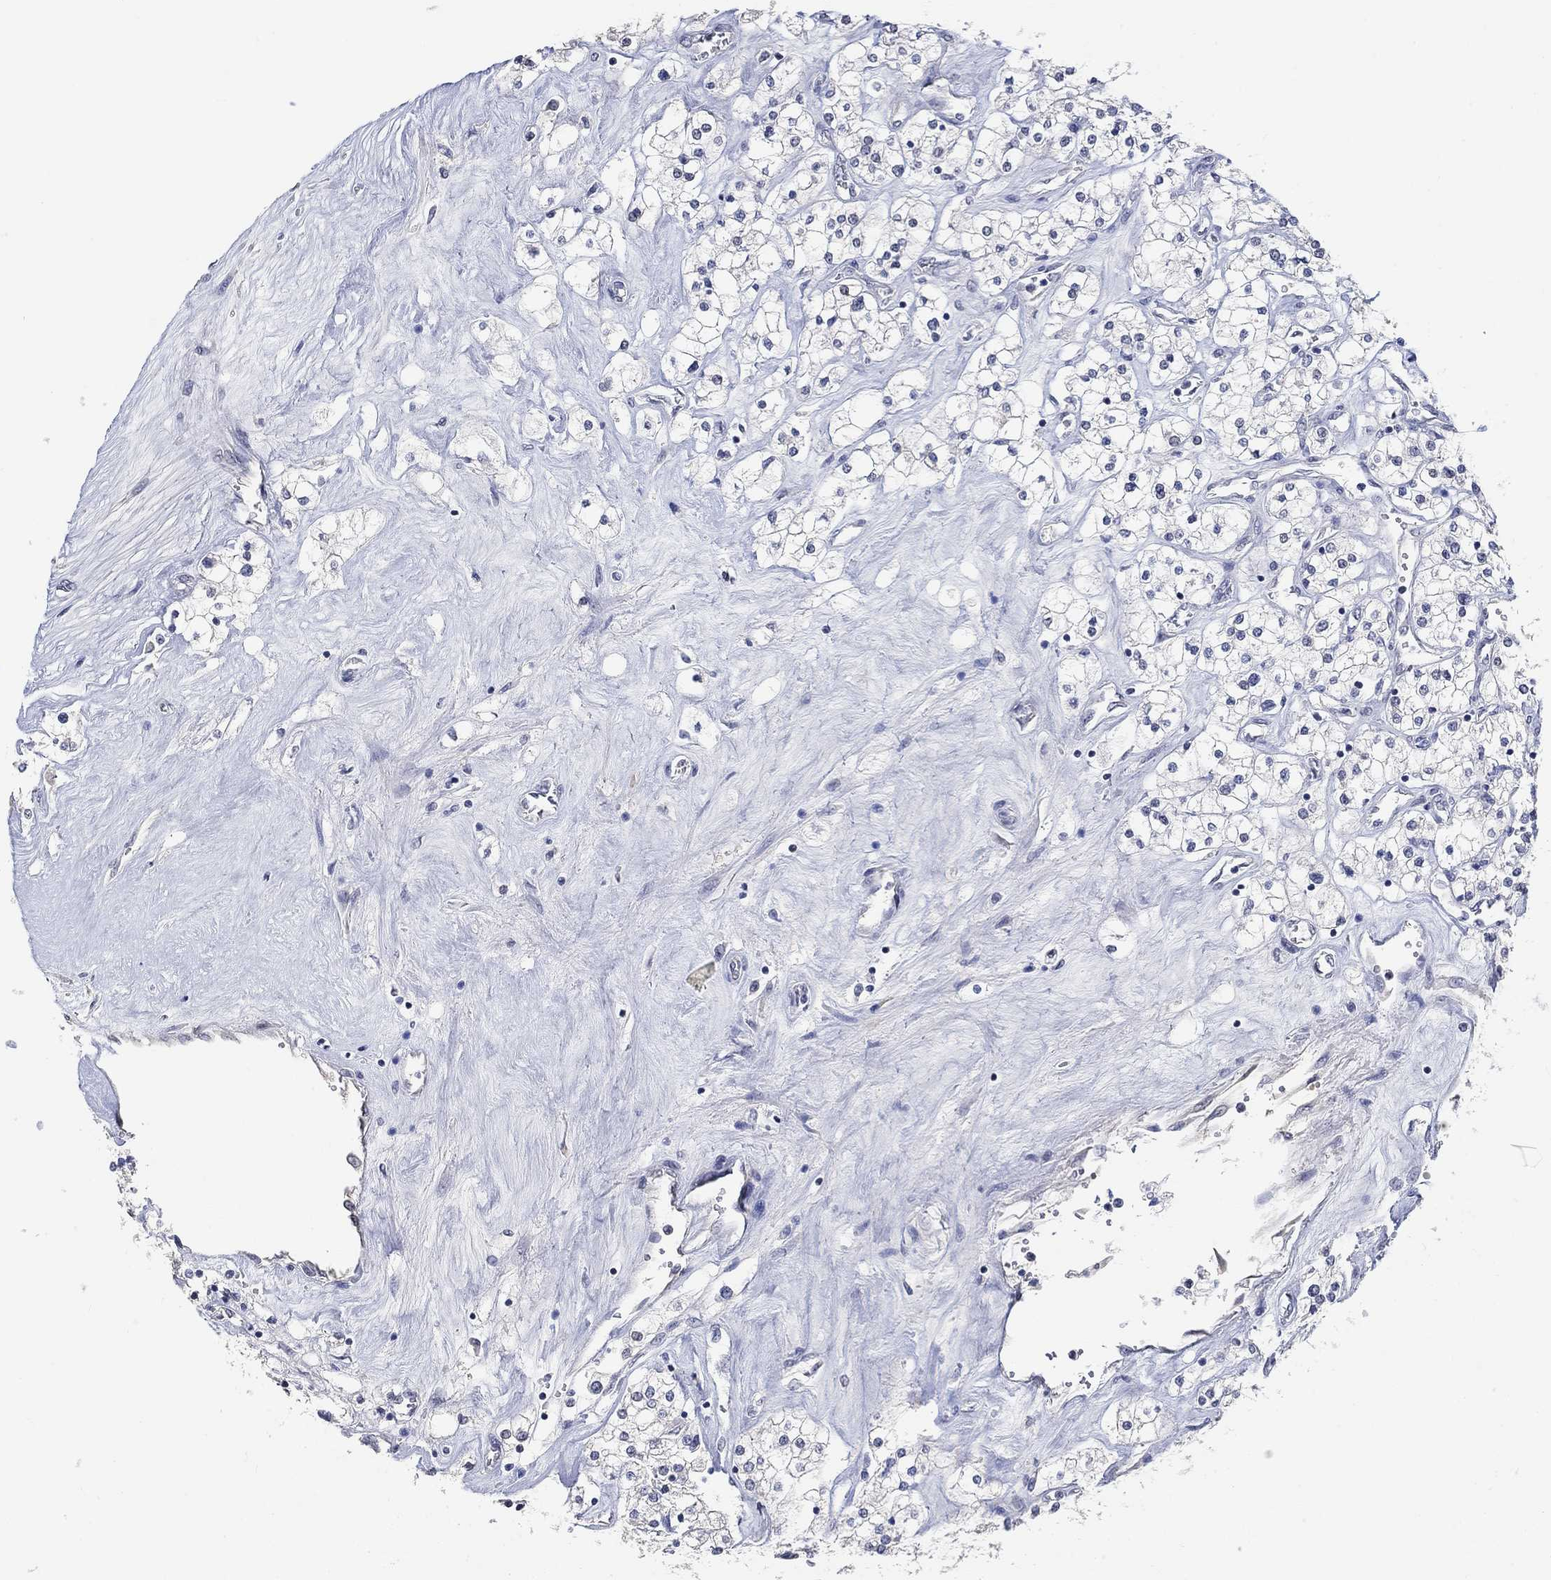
{"staining": {"intensity": "negative", "quantity": "none", "location": "none"}, "tissue": "renal cancer", "cell_type": "Tumor cells", "image_type": "cancer", "snomed": [{"axis": "morphology", "description": "Adenocarcinoma, NOS"}, {"axis": "topography", "description": "Kidney"}], "caption": "Tumor cells show no significant protein positivity in renal cancer (adenocarcinoma). (Stains: DAB IHC with hematoxylin counter stain, Microscopy: brightfield microscopy at high magnification).", "gene": "PNMA5", "patient": {"sex": "male", "age": 80}}